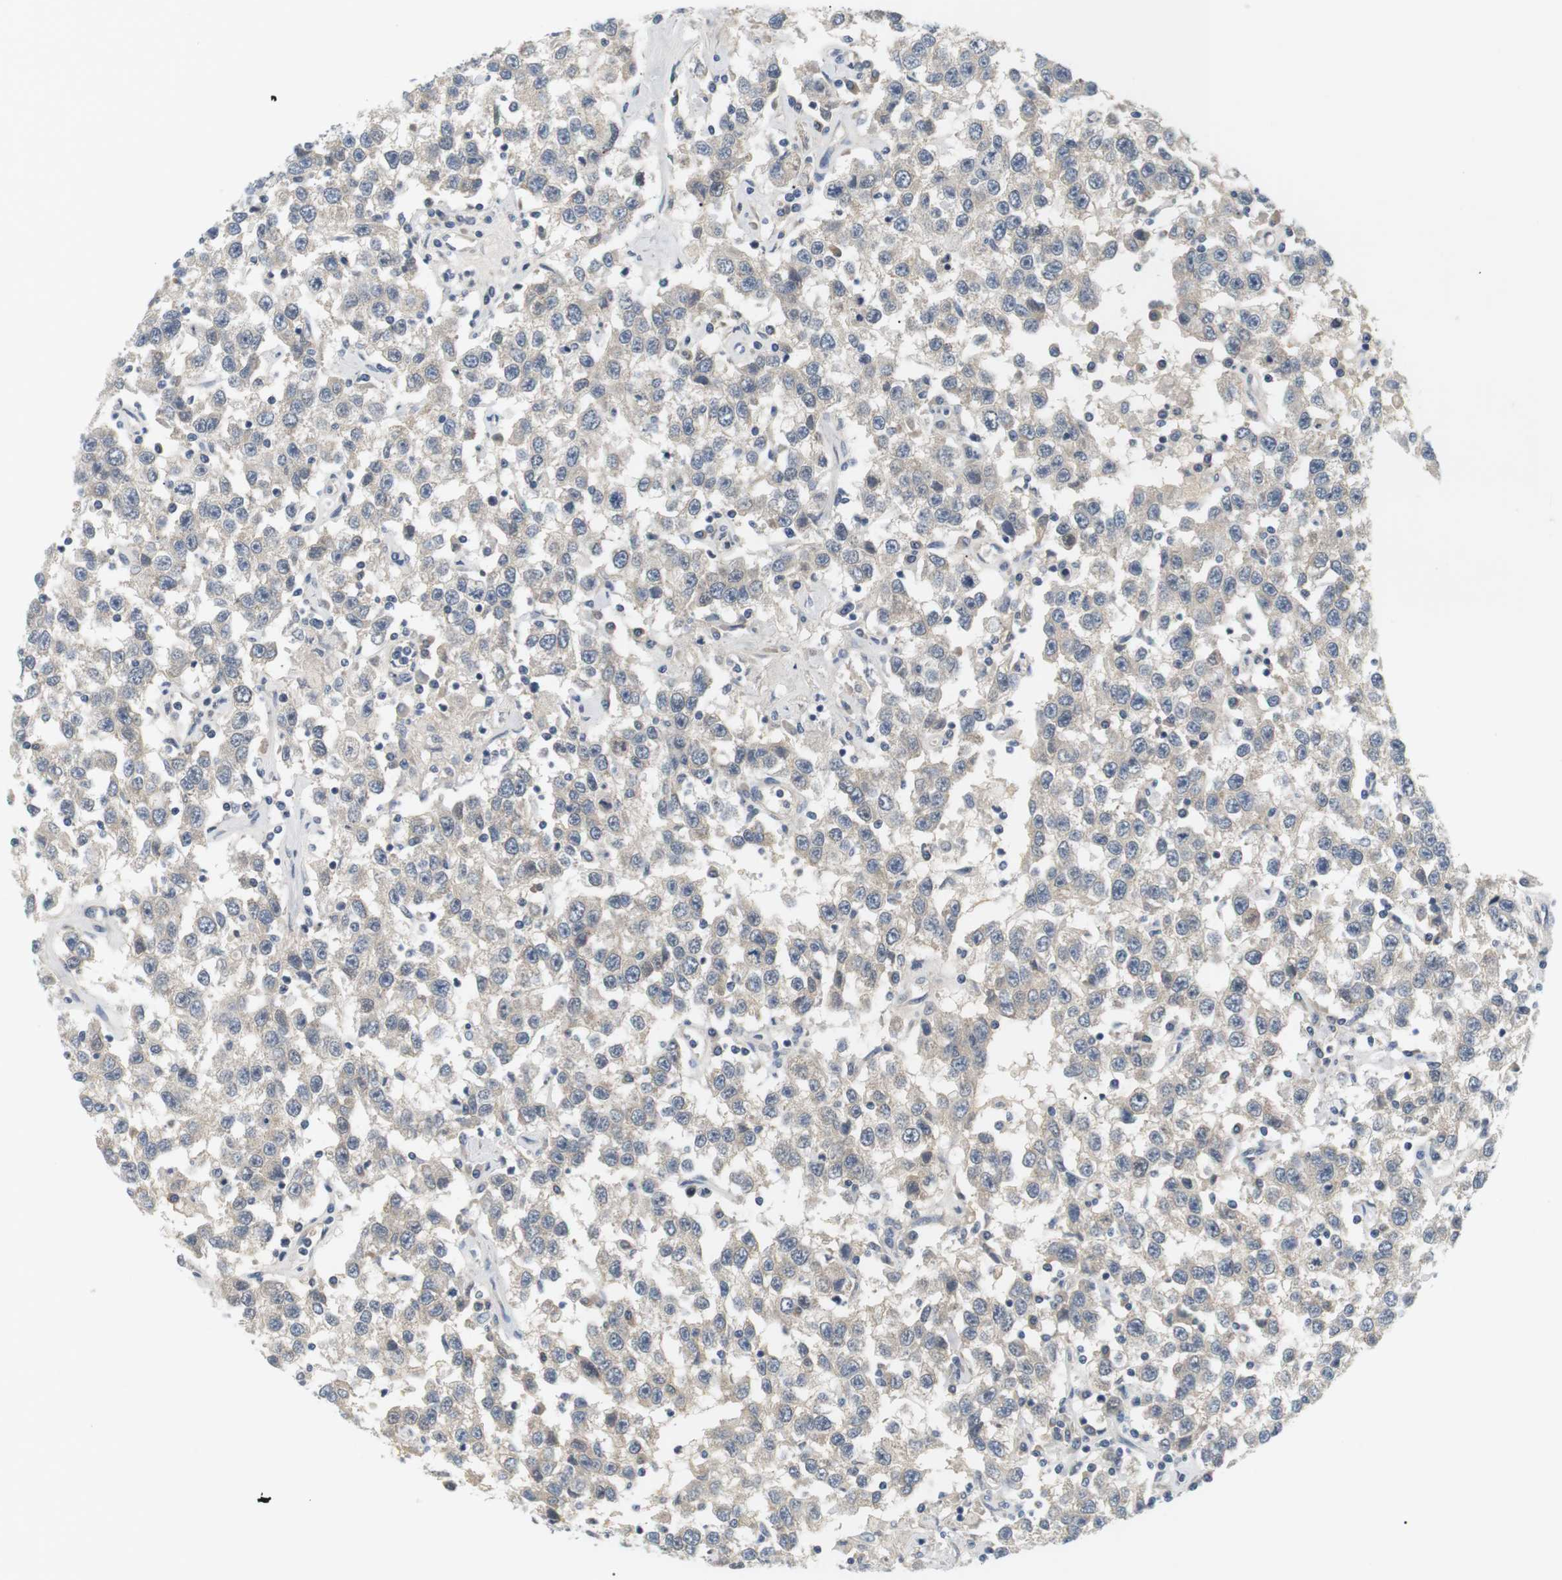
{"staining": {"intensity": "negative", "quantity": "none", "location": "none"}, "tissue": "testis cancer", "cell_type": "Tumor cells", "image_type": "cancer", "snomed": [{"axis": "morphology", "description": "Seminoma, NOS"}, {"axis": "topography", "description": "Testis"}], "caption": "This image is of testis cancer stained with immunohistochemistry to label a protein in brown with the nuclei are counter-stained blue. There is no staining in tumor cells.", "gene": "EVA1C", "patient": {"sex": "male", "age": 41}}